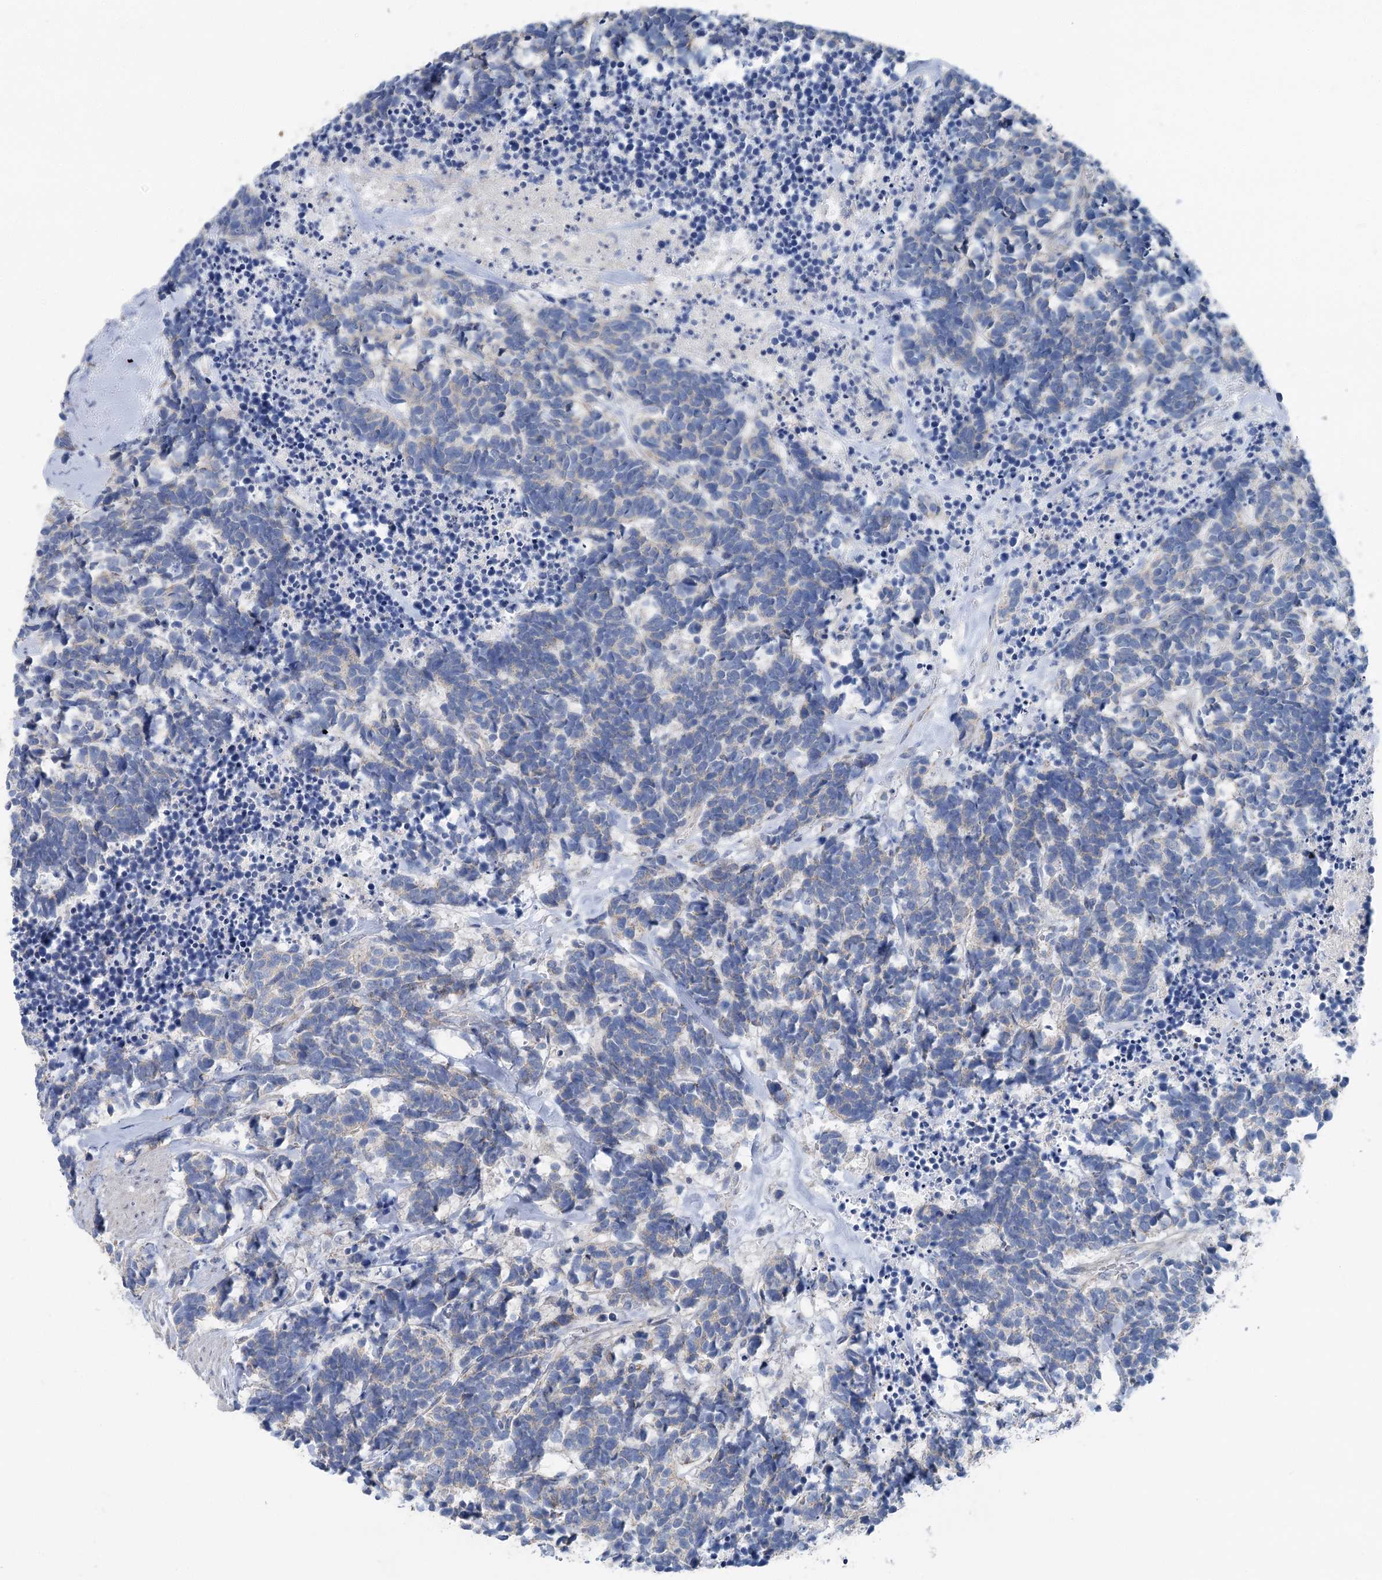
{"staining": {"intensity": "negative", "quantity": "none", "location": "none"}, "tissue": "carcinoid", "cell_type": "Tumor cells", "image_type": "cancer", "snomed": [{"axis": "morphology", "description": "Carcinoma, NOS"}, {"axis": "morphology", "description": "Carcinoid, malignant, NOS"}, {"axis": "topography", "description": "Urinary bladder"}], "caption": "Protein analysis of carcinoma shows no significant staining in tumor cells.", "gene": "MARK2", "patient": {"sex": "male", "age": 57}}